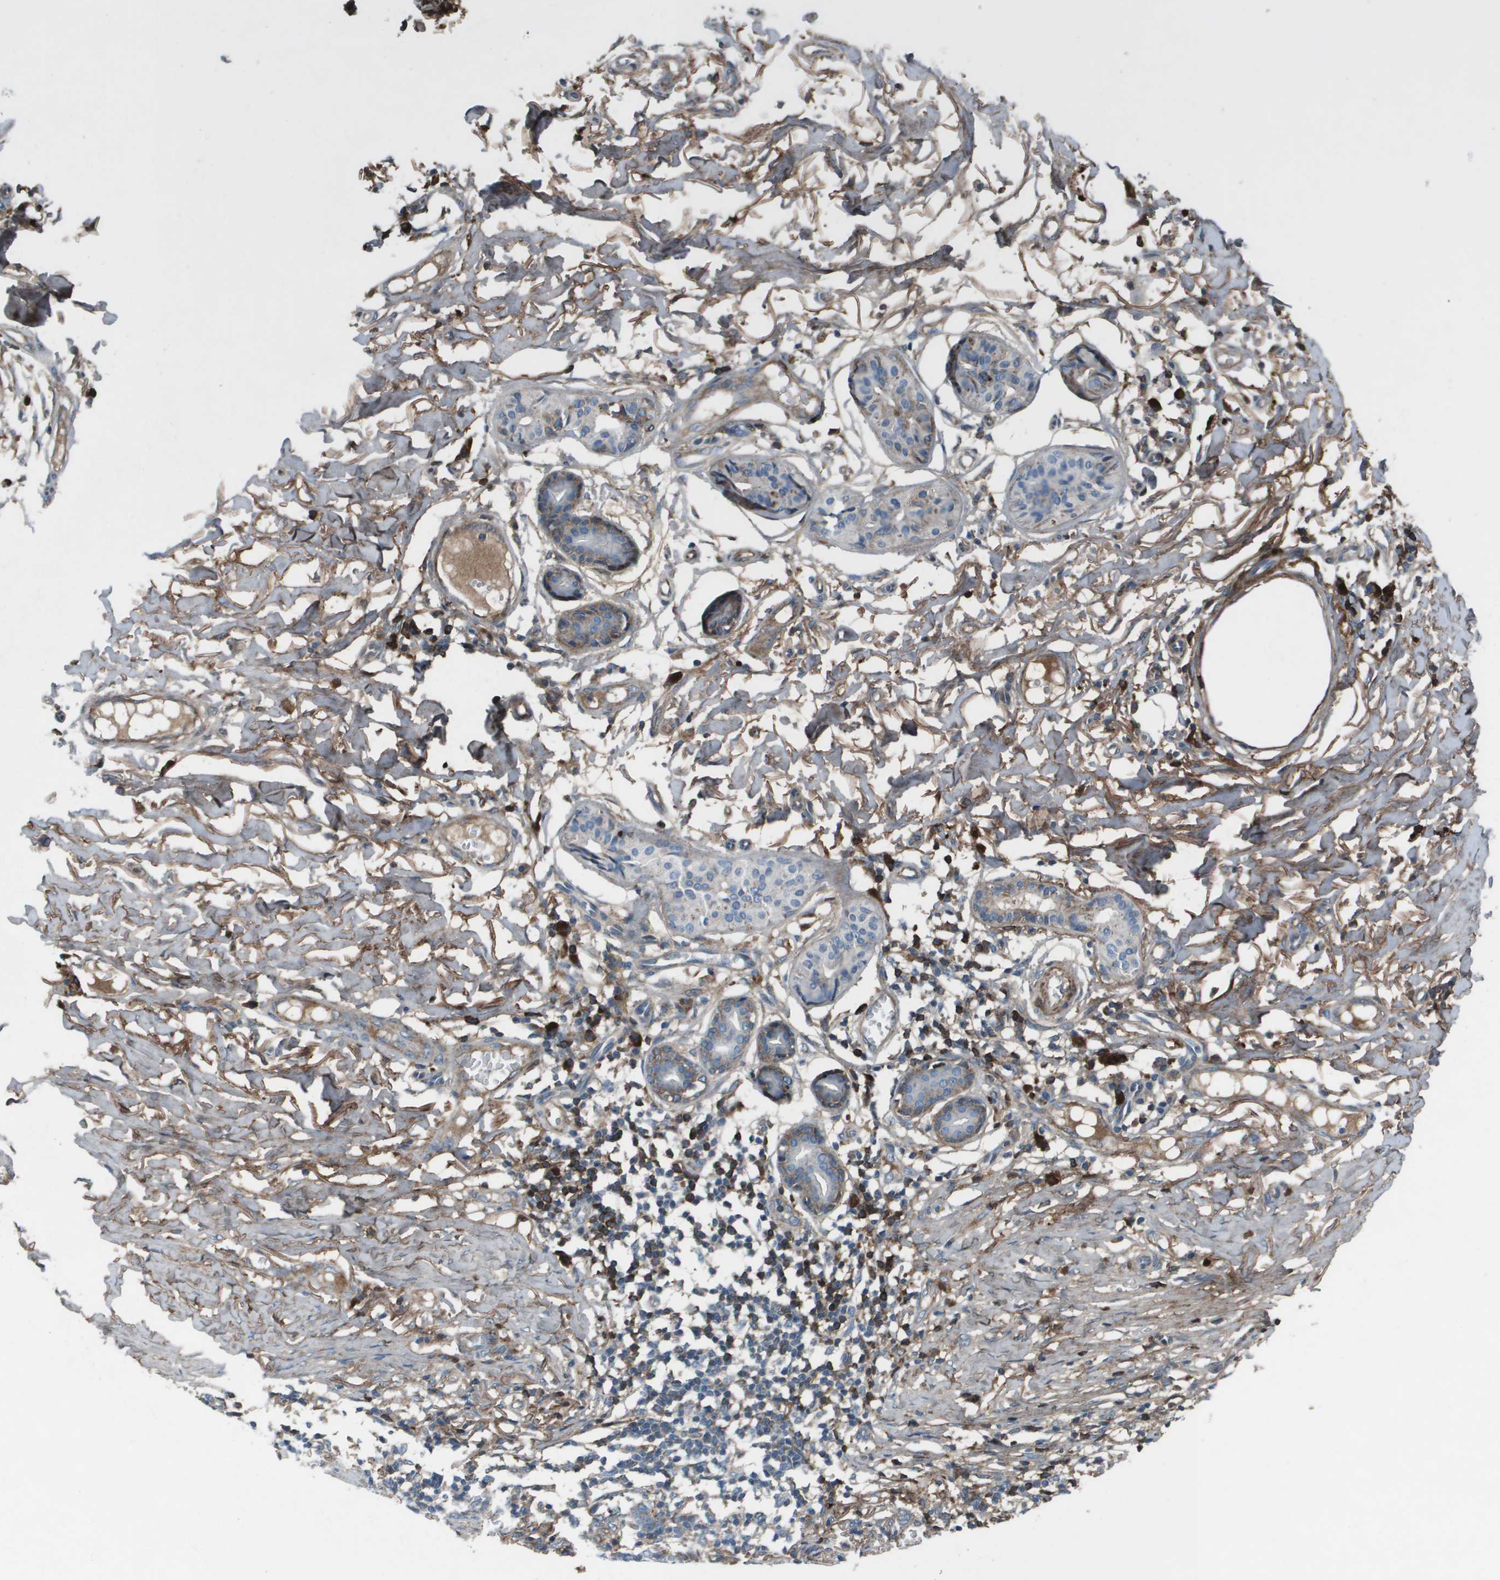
{"staining": {"intensity": "negative", "quantity": "none", "location": "none"}, "tissue": "skin cancer", "cell_type": "Tumor cells", "image_type": "cancer", "snomed": [{"axis": "morphology", "description": "Basal cell carcinoma"}, {"axis": "topography", "description": "Skin"}], "caption": "IHC of human skin cancer shows no staining in tumor cells.", "gene": "PCOLCE", "patient": {"sex": "male", "age": 85}}